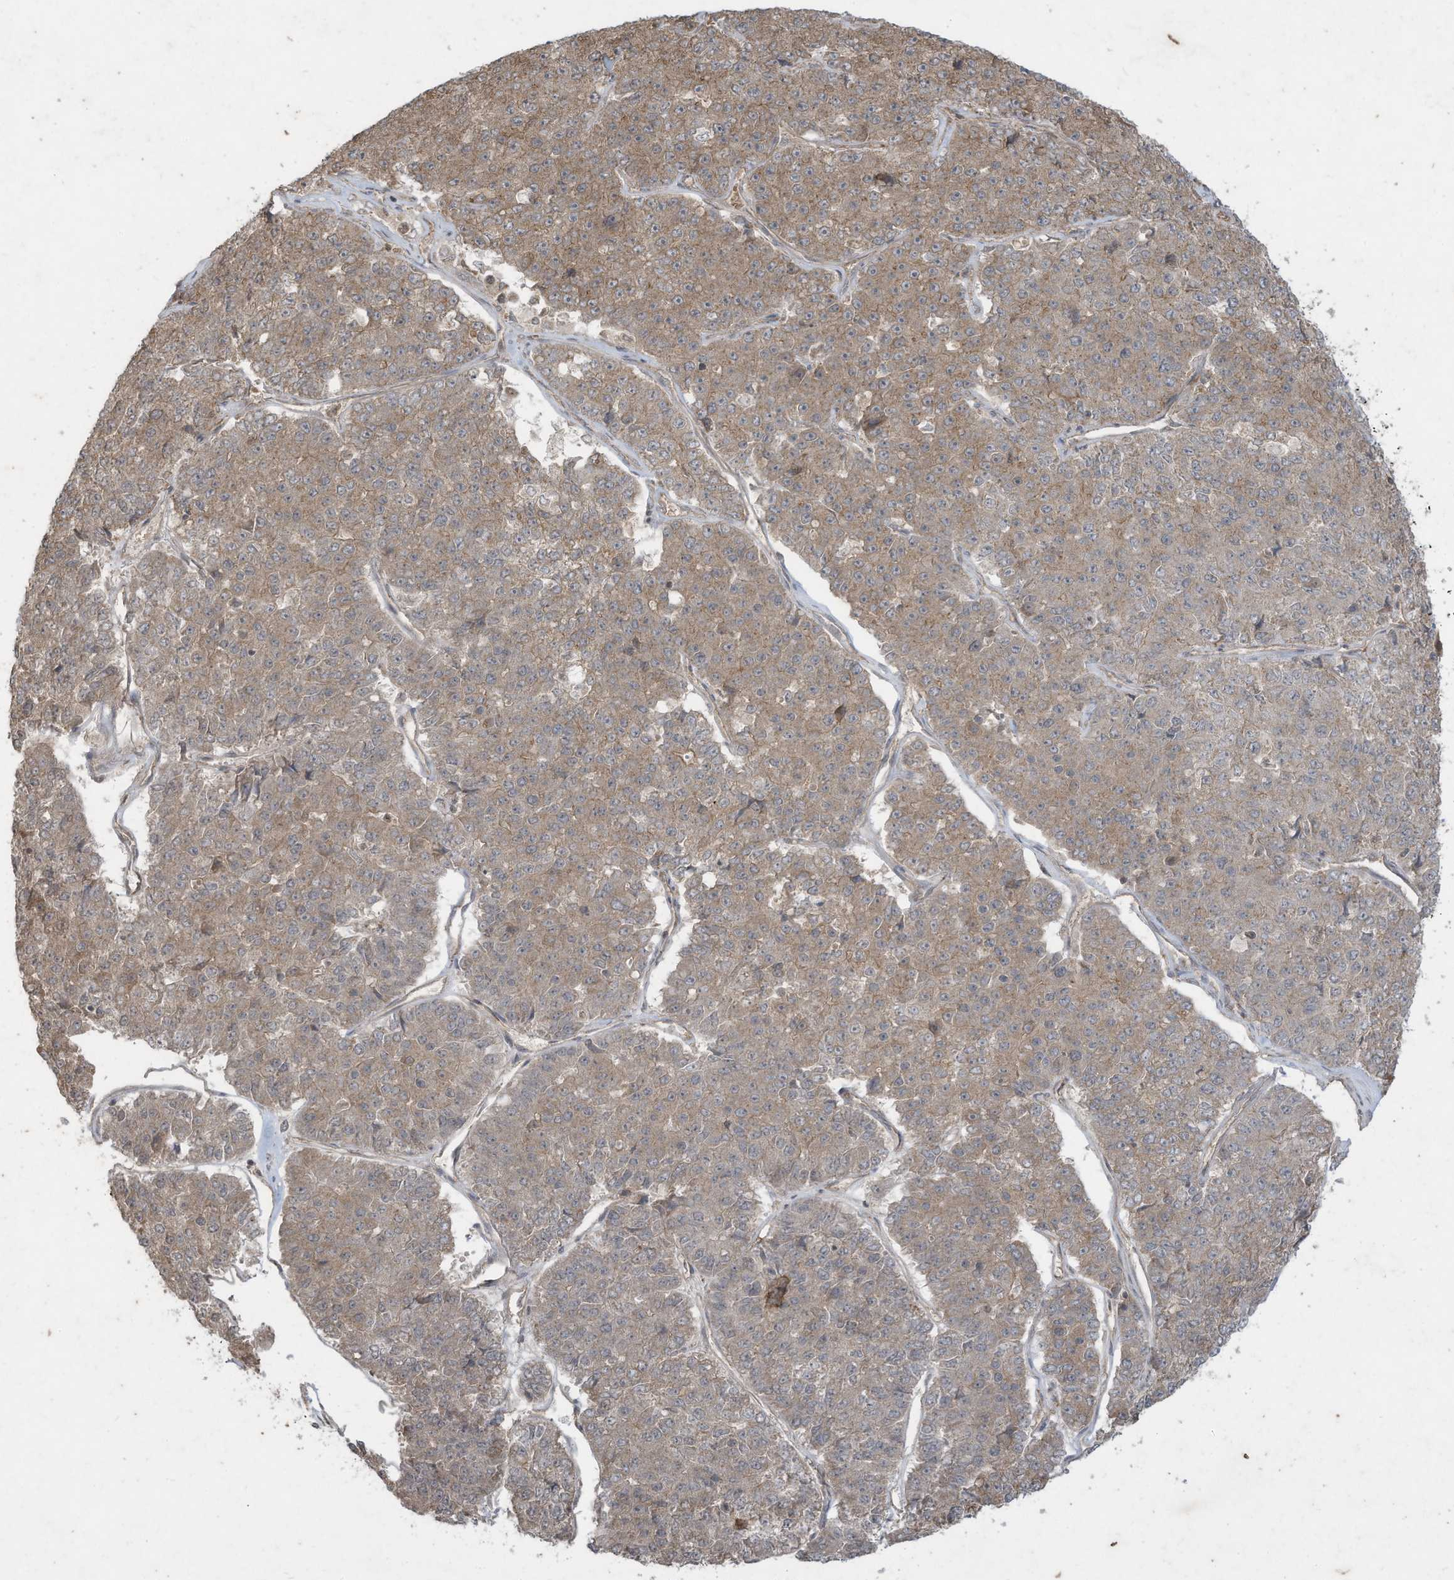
{"staining": {"intensity": "moderate", "quantity": "25%-75%", "location": "cytoplasmic/membranous"}, "tissue": "pancreatic cancer", "cell_type": "Tumor cells", "image_type": "cancer", "snomed": [{"axis": "morphology", "description": "Adenocarcinoma, NOS"}, {"axis": "topography", "description": "Pancreas"}], "caption": "DAB (3,3'-diaminobenzidine) immunohistochemical staining of human pancreatic cancer shows moderate cytoplasmic/membranous protein staining in approximately 25%-75% of tumor cells.", "gene": "MATN2", "patient": {"sex": "male", "age": 50}}